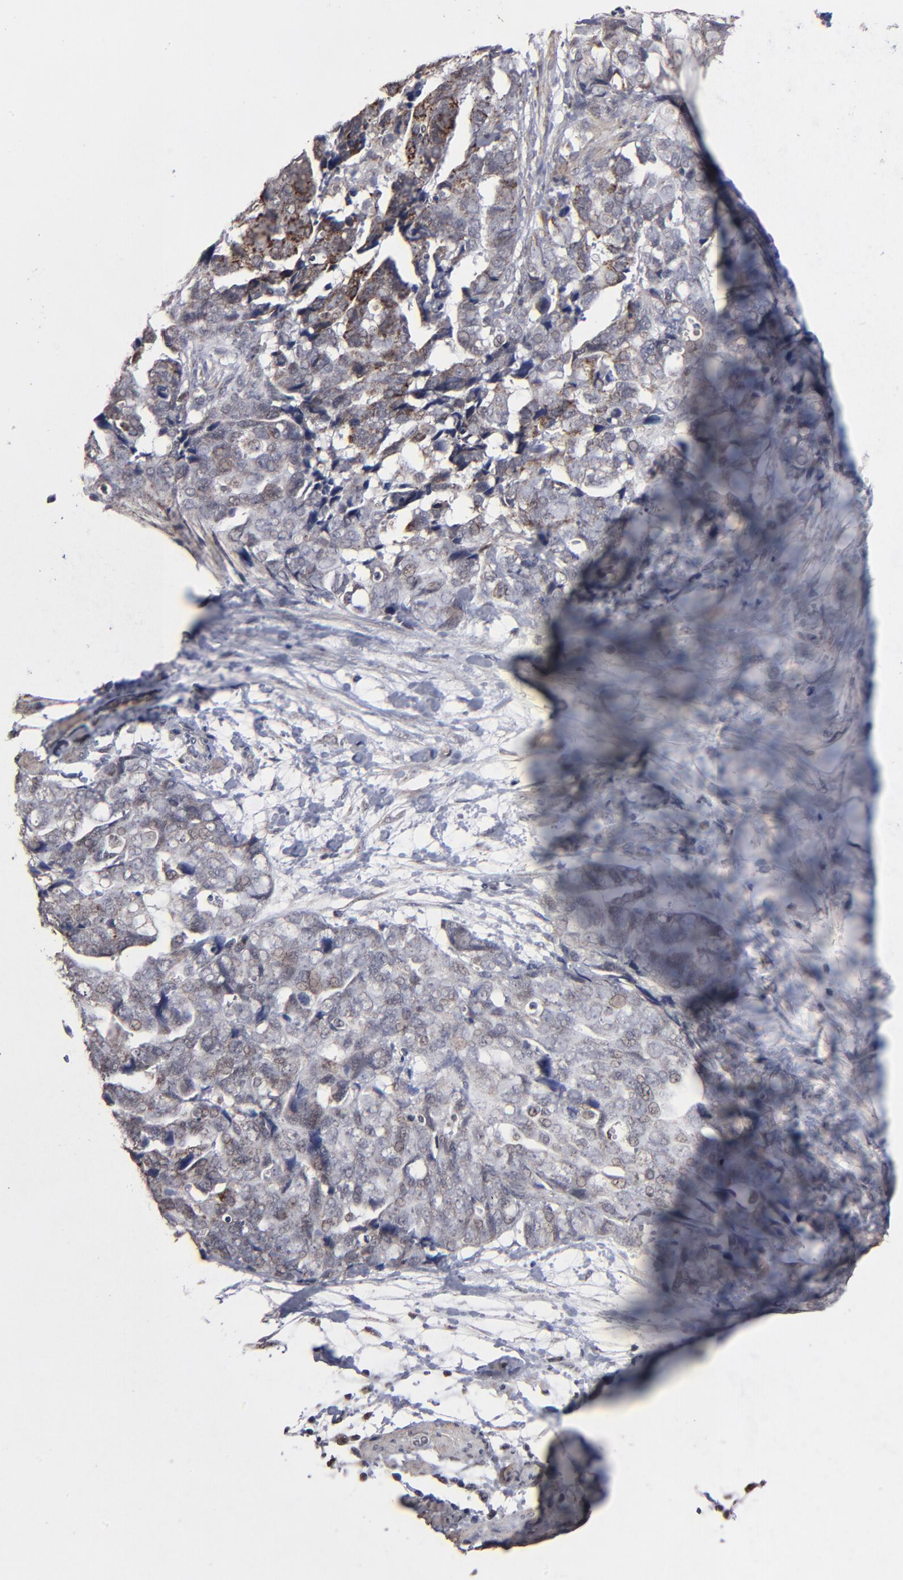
{"staining": {"intensity": "weak", "quantity": "25%-75%", "location": "nuclear"}, "tissue": "ovarian cancer", "cell_type": "Tumor cells", "image_type": "cancer", "snomed": [{"axis": "morphology", "description": "Normal tissue, NOS"}, {"axis": "morphology", "description": "Cystadenocarcinoma, serous, NOS"}, {"axis": "topography", "description": "Fallopian tube"}, {"axis": "topography", "description": "Ovary"}], "caption": "Human ovarian cancer stained with a protein marker exhibits weak staining in tumor cells.", "gene": "BNIP3", "patient": {"sex": "female", "age": 56}}